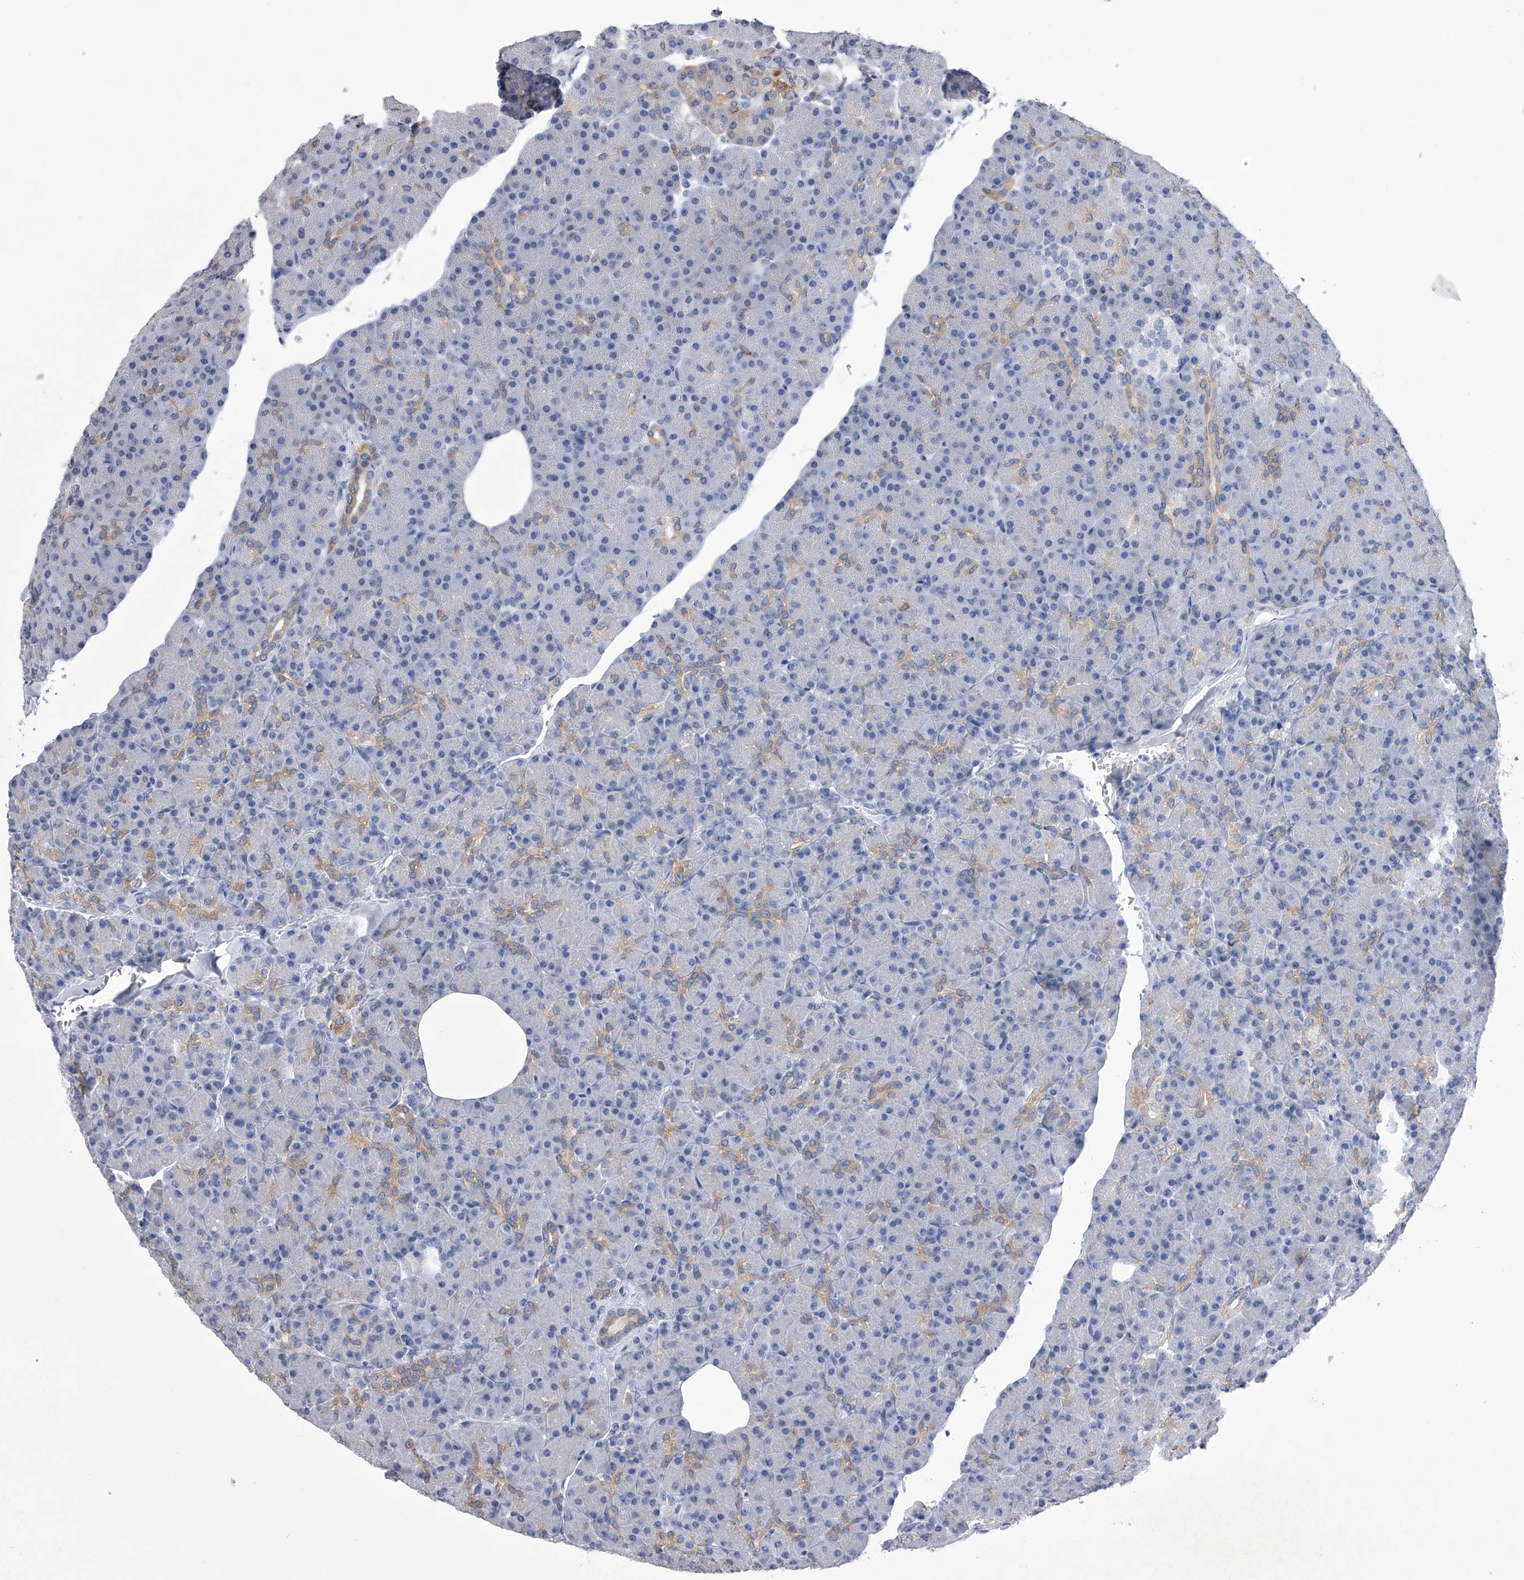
{"staining": {"intensity": "weak", "quantity": "25%-75%", "location": "cytoplasmic/membranous"}, "tissue": "pancreas", "cell_type": "Exocrine glandular cells", "image_type": "normal", "snomed": [{"axis": "morphology", "description": "Normal tissue, NOS"}, {"axis": "topography", "description": "Pancreas"}], "caption": "Normal pancreas reveals weak cytoplasmic/membranous positivity in about 25%-75% of exocrine glandular cells, visualized by immunohistochemistry.", "gene": "TASP1", "patient": {"sex": "female", "age": 43}}